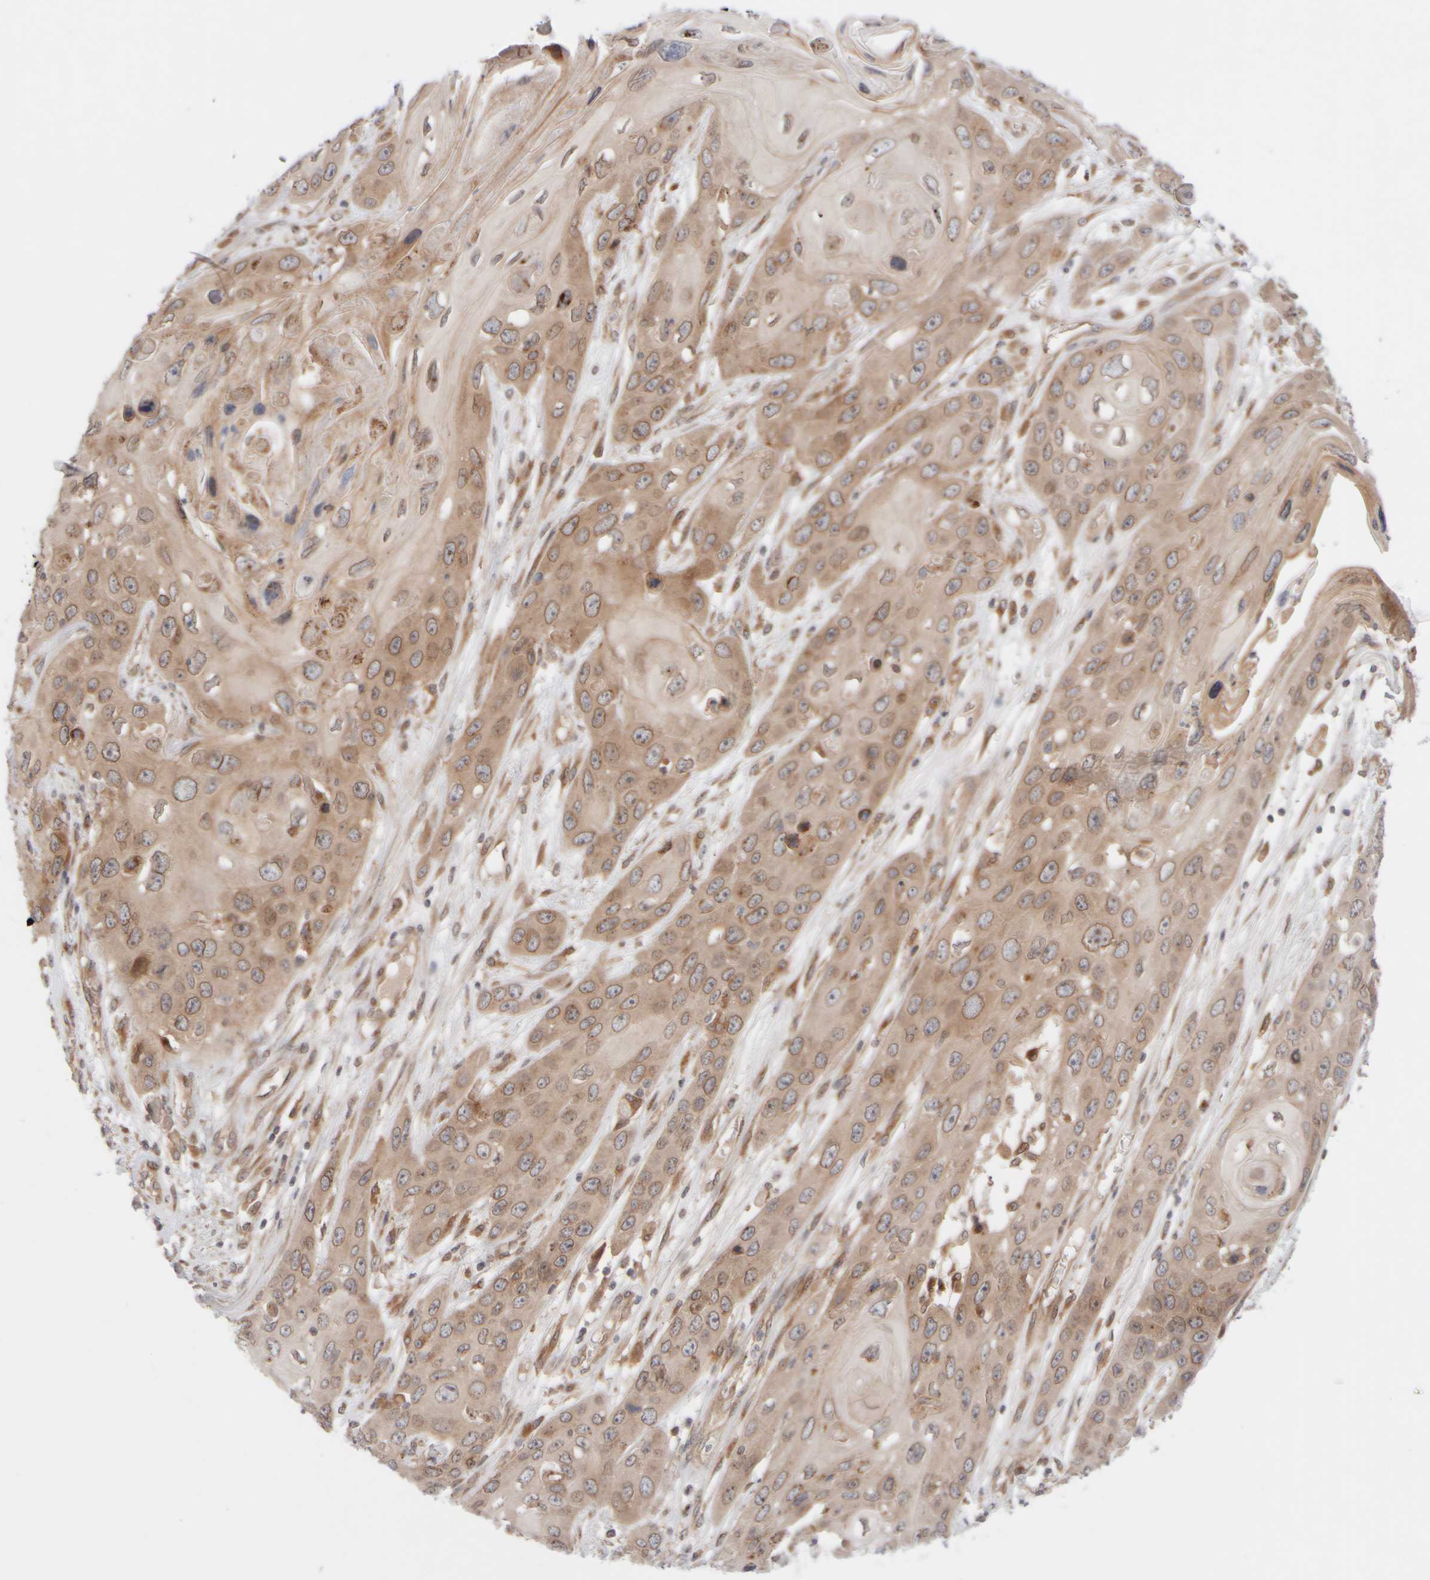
{"staining": {"intensity": "moderate", "quantity": ">75%", "location": "cytoplasmic/membranous,nuclear"}, "tissue": "skin cancer", "cell_type": "Tumor cells", "image_type": "cancer", "snomed": [{"axis": "morphology", "description": "Squamous cell carcinoma, NOS"}, {"axis": "topography", "description": "Skin"}], "caption": "A high-resolution histopathology image shows IHC staining of squamous cell carcinoma (skin), which shows moderate cytoplasmic/membranous and nuclear staining in about >75% of tumor cells.", "gene": "GCN1", "patient": {"sex": "male", "age": 55}}